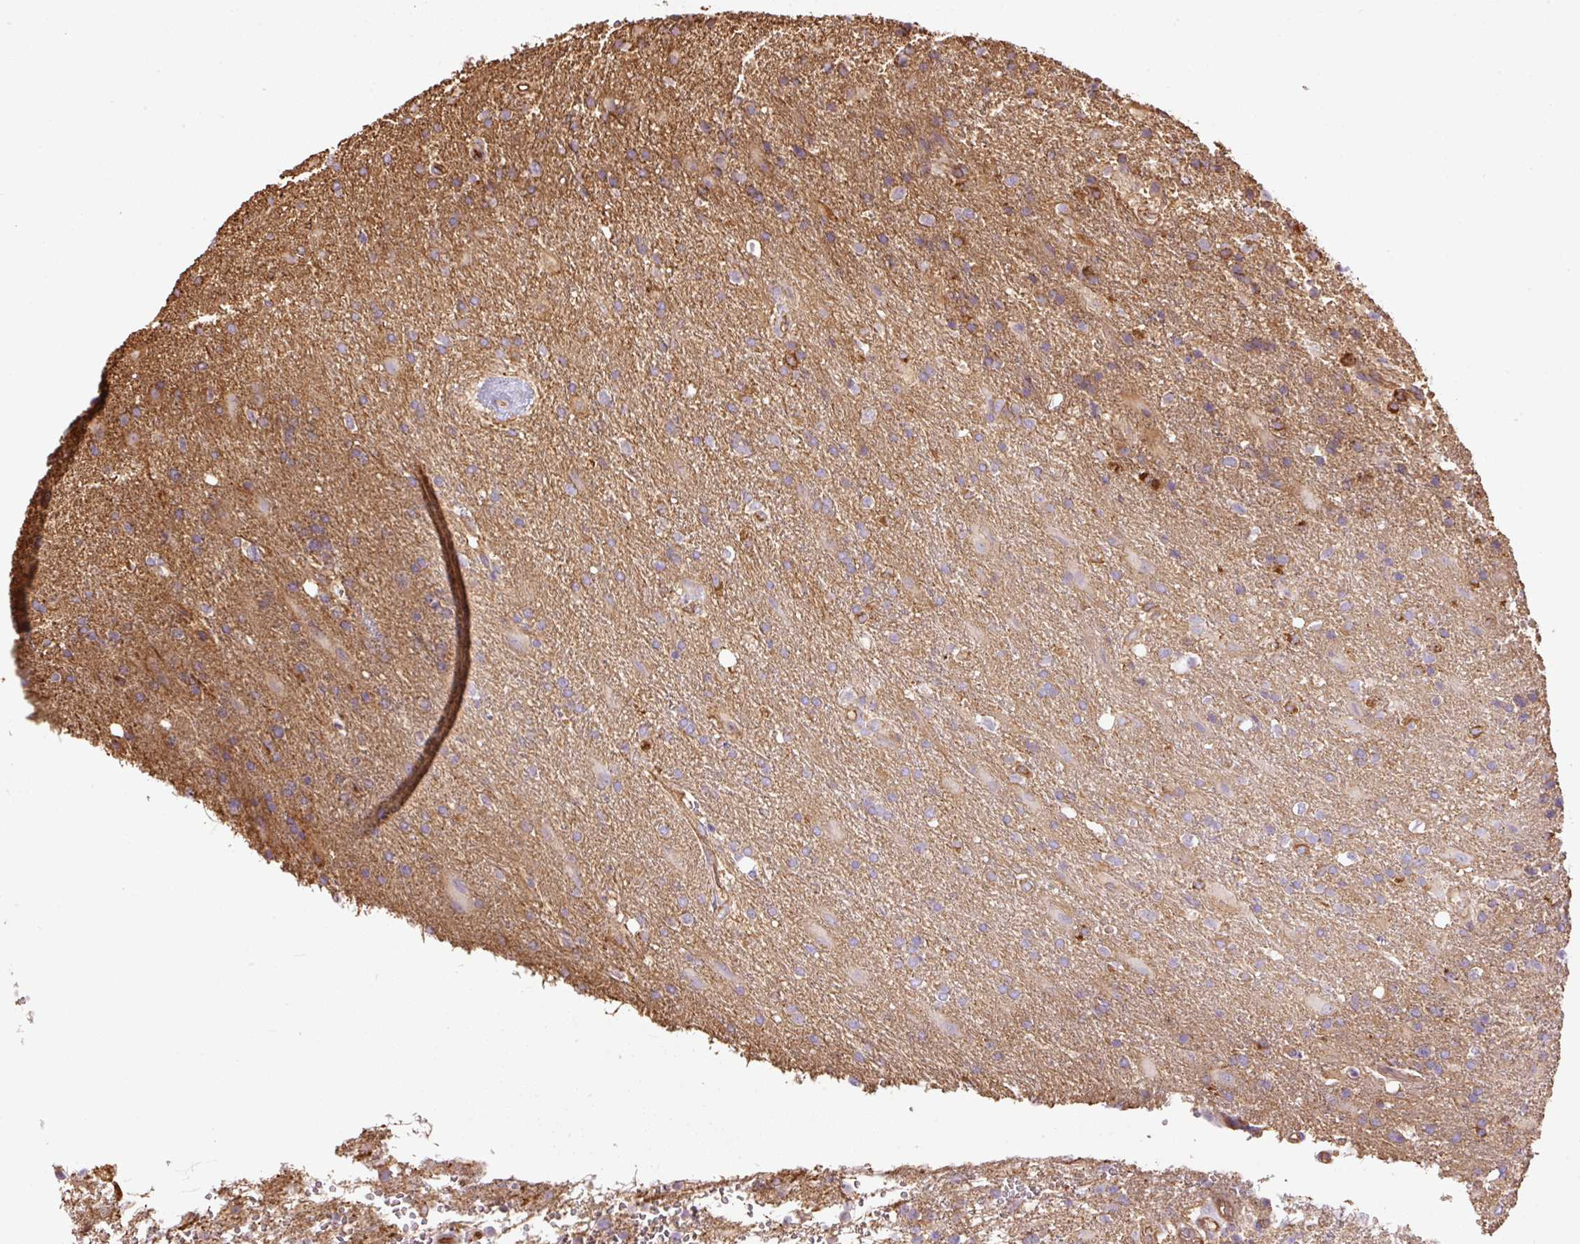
{"staining": {"intensity": "negative", "quantity": "none", "location": "none"}, "tissue": "glioma", "cell_type": "Tumor cells", "image_type": "cancer", "snomed": [{"axis": "morphology", "description": "Glioma, malignant, High grade"}, {"axis": "topography", "description": "Brain"}], "caption": "Tumor cells are negative for brown protein staining in glioma.", "gene": "B3GALT5", "patient": {"sex": "male", "age": 56}}